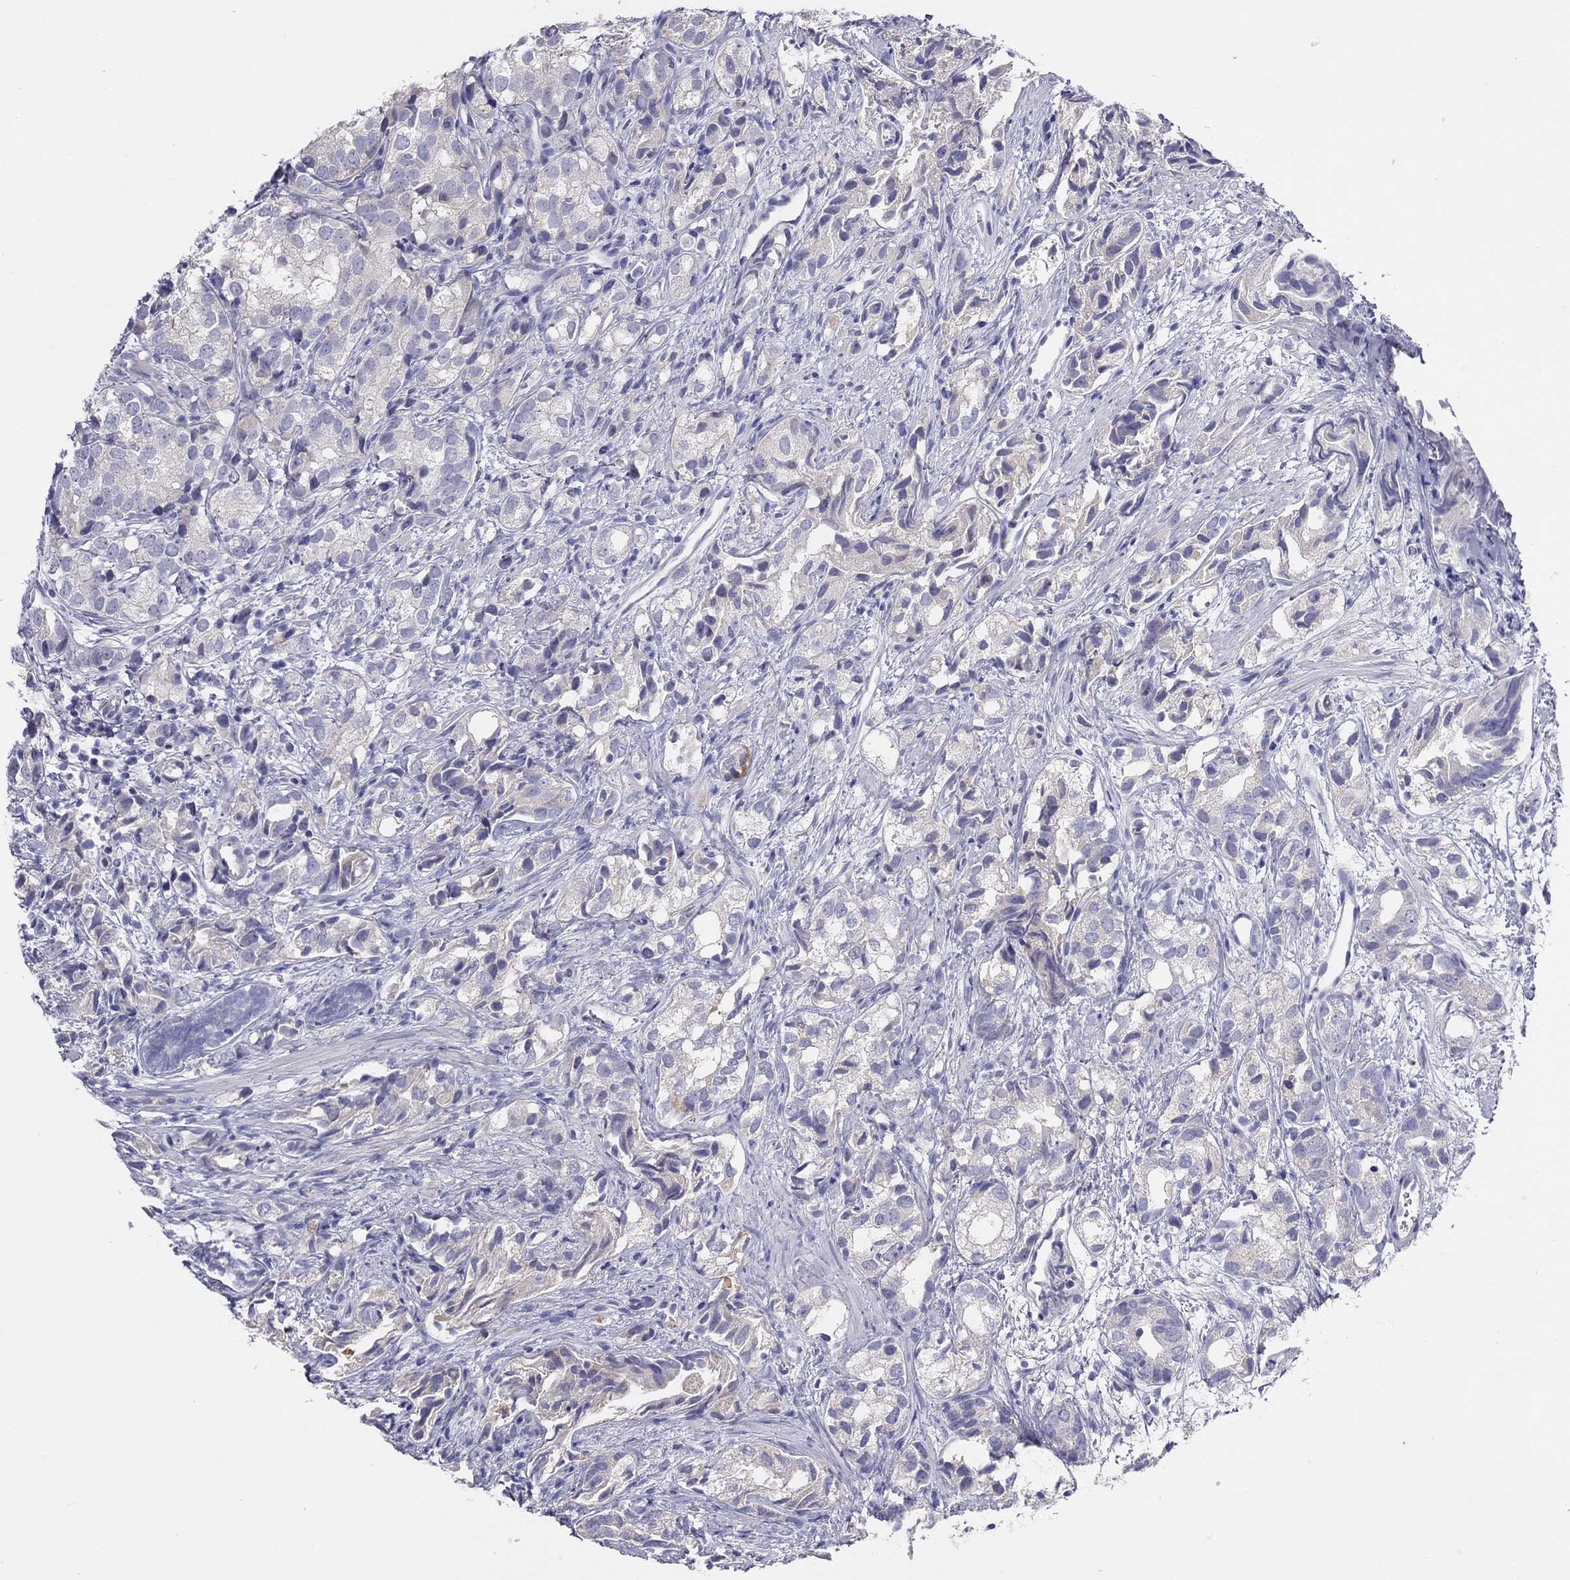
{"staining": {"intensity": "negative", "quantity": "none", "location": "none"}, "tissue": "prostate cancer", "cell_type": "Tumor cells", "image_type": "cancer", "snomed": [{"axis": "morphology", "description": "Adenocarcinoma, High grade"}, {"axis": "topography", "description": "Prostate"}], "caption": "Immunohistochemistry (IHC) histopathology image of human adenocarcinoma (high-grade) (prostate) stained for a protein (brown), which displays no expression in tumor cells.", "gene": "MGAT4C", "patient": {"sex": "male", "age": 82}}